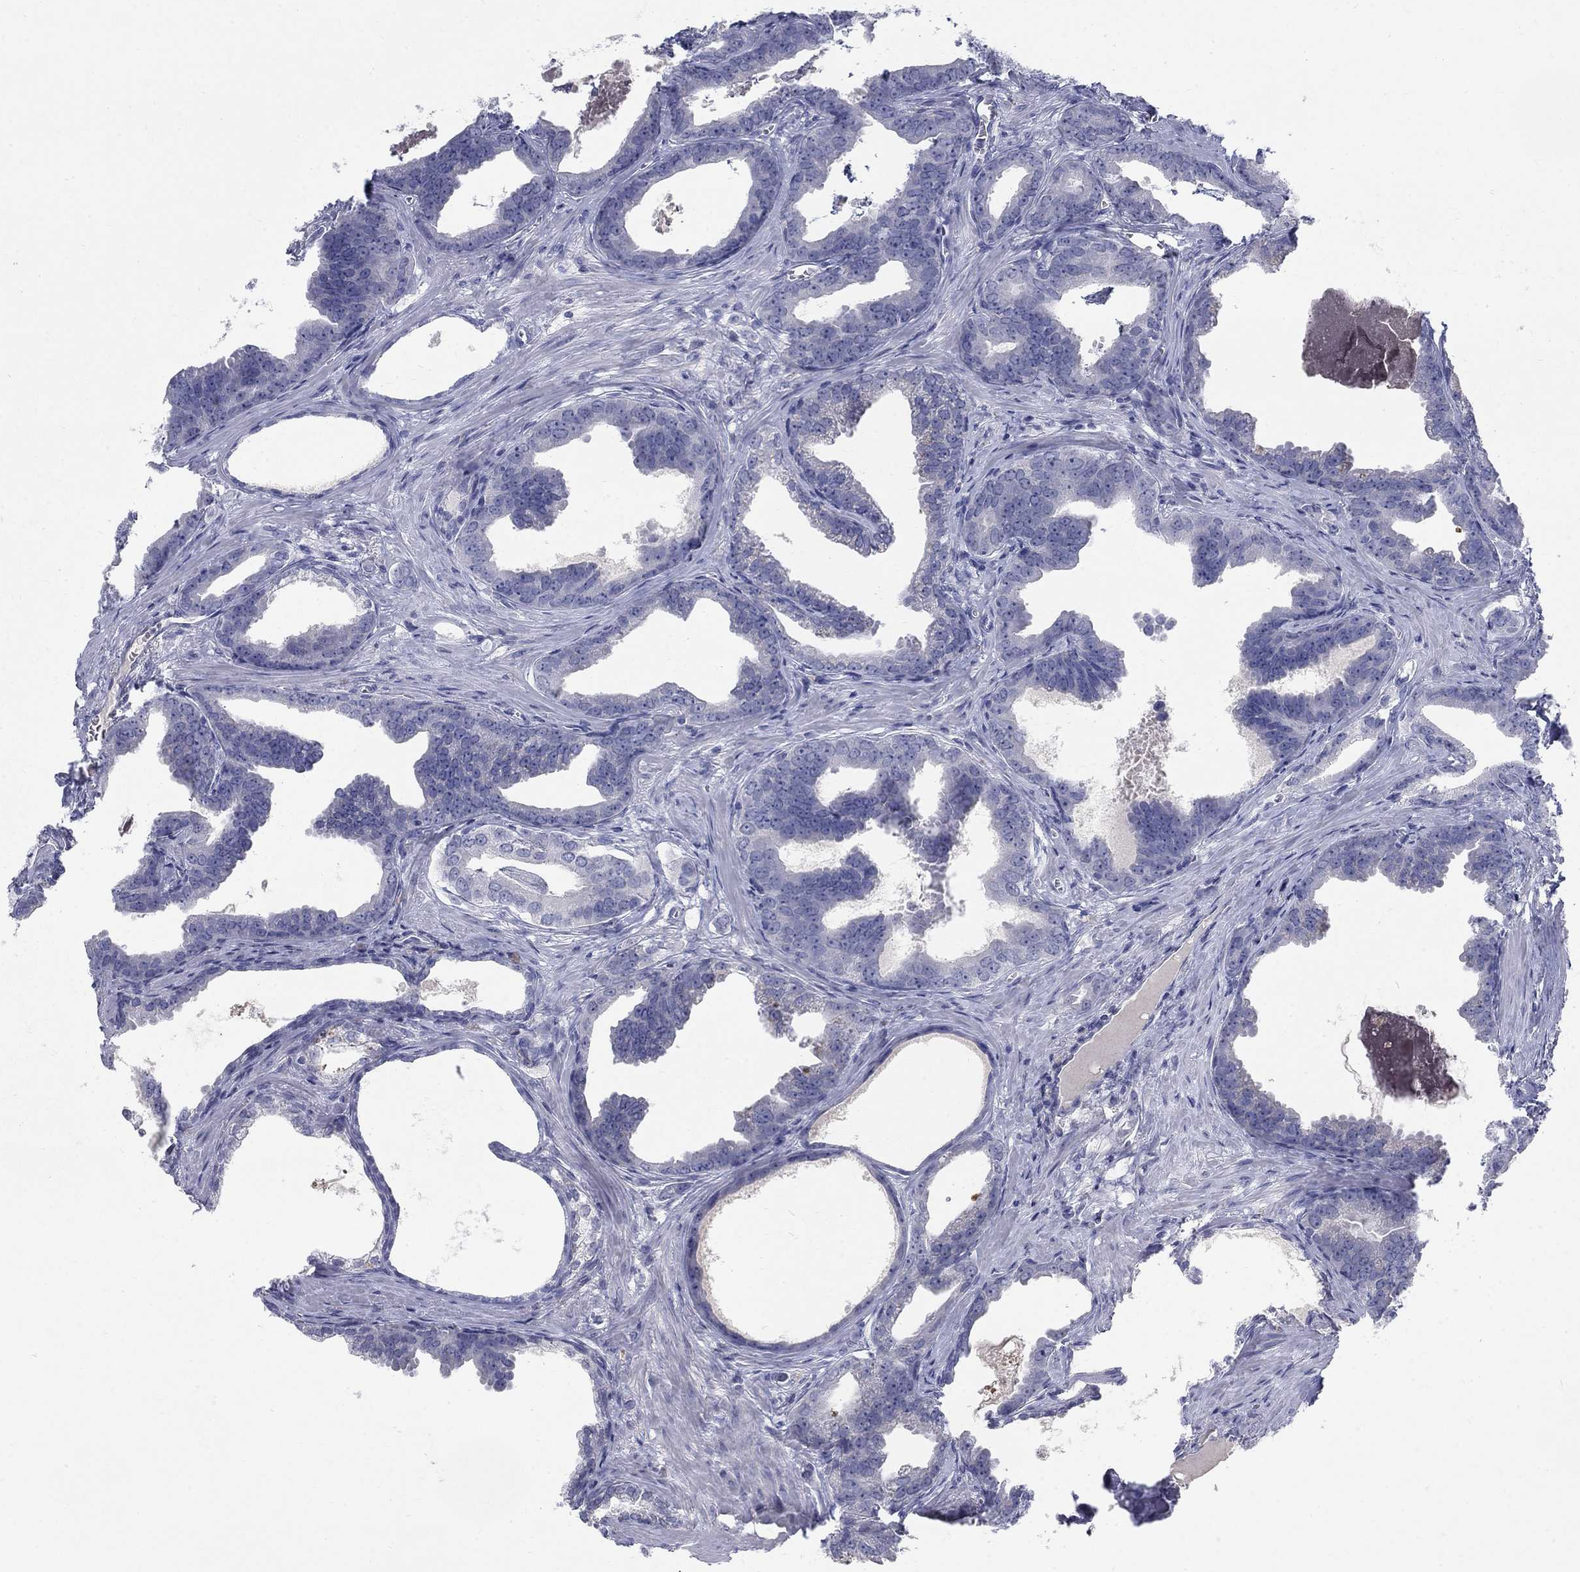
{"staining": {"intensity": "negative", "quantity": "none", "location": "none"}, "tissue": "prostate cancer", "cell_type": "Tumor cells", "image_type": "cancer", "snomed": [{"axis": "morphology", "description": "Adenocarcinoma, NOS"}, {"axis": "topography", "description": "Prostate"}], "caption": "Tumor cells are negative for protein expression in human prostate cancer (adenocarcinoma).", "gene": "PTH1R", "patient": {"sex": "male", "age": 66}}